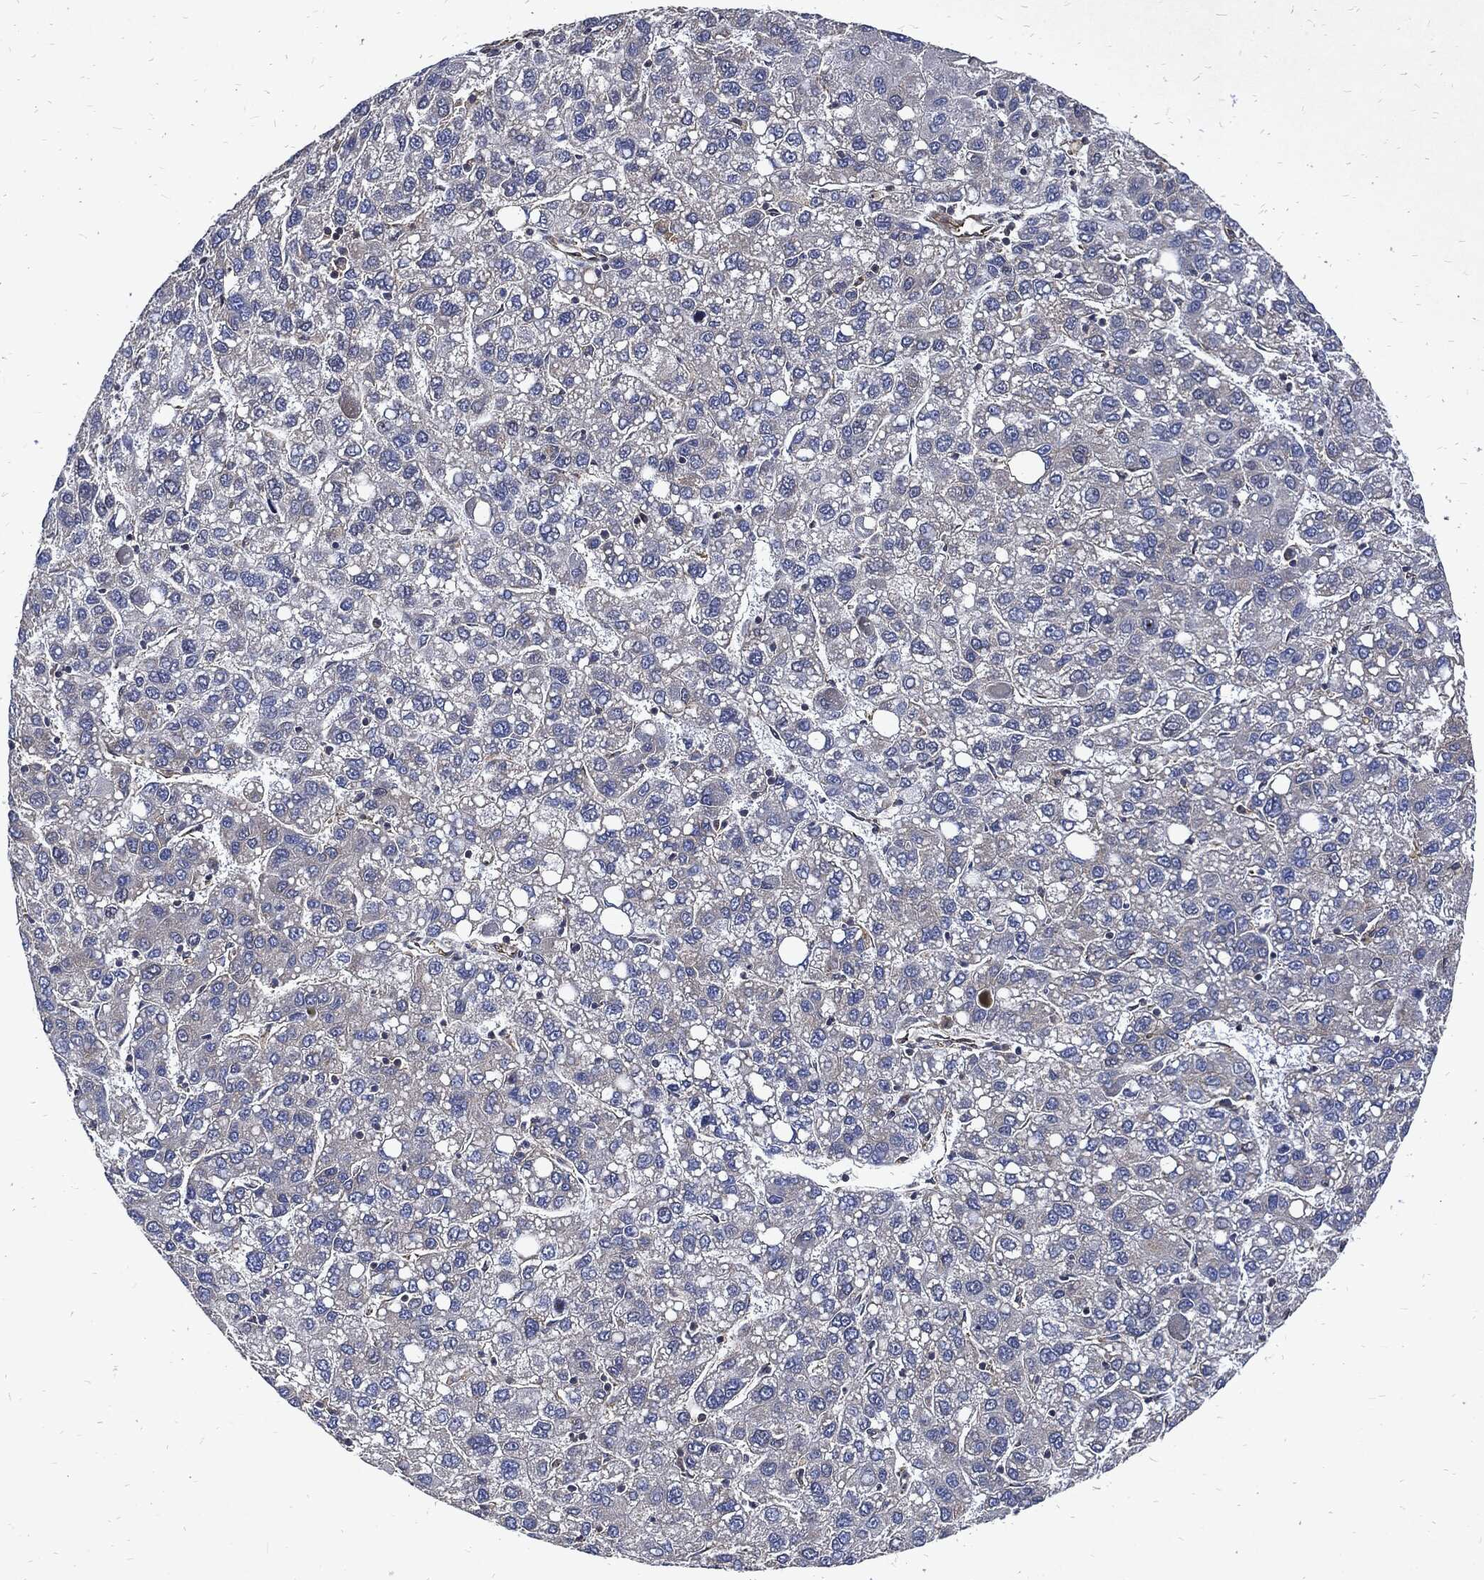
{"staining": {"intensity": "negative", "quantity": "none", "location": "none"}, "tissue": "liver cancer", "cell_type": "Tumor cells", "image_type": "cancer", "snomed": [{"axis": "morphology", "description": "Carcinoma, Hepatocellular, NOS"}, {"axis": "topography", "description": "Liver"}], "caption": "The histopathology image reveals no staining of tumor cells in liver cancer (hepatocellular carcinoma).", "gene": "DCTN1", "patient": {"sex": "female", "age": 82}}